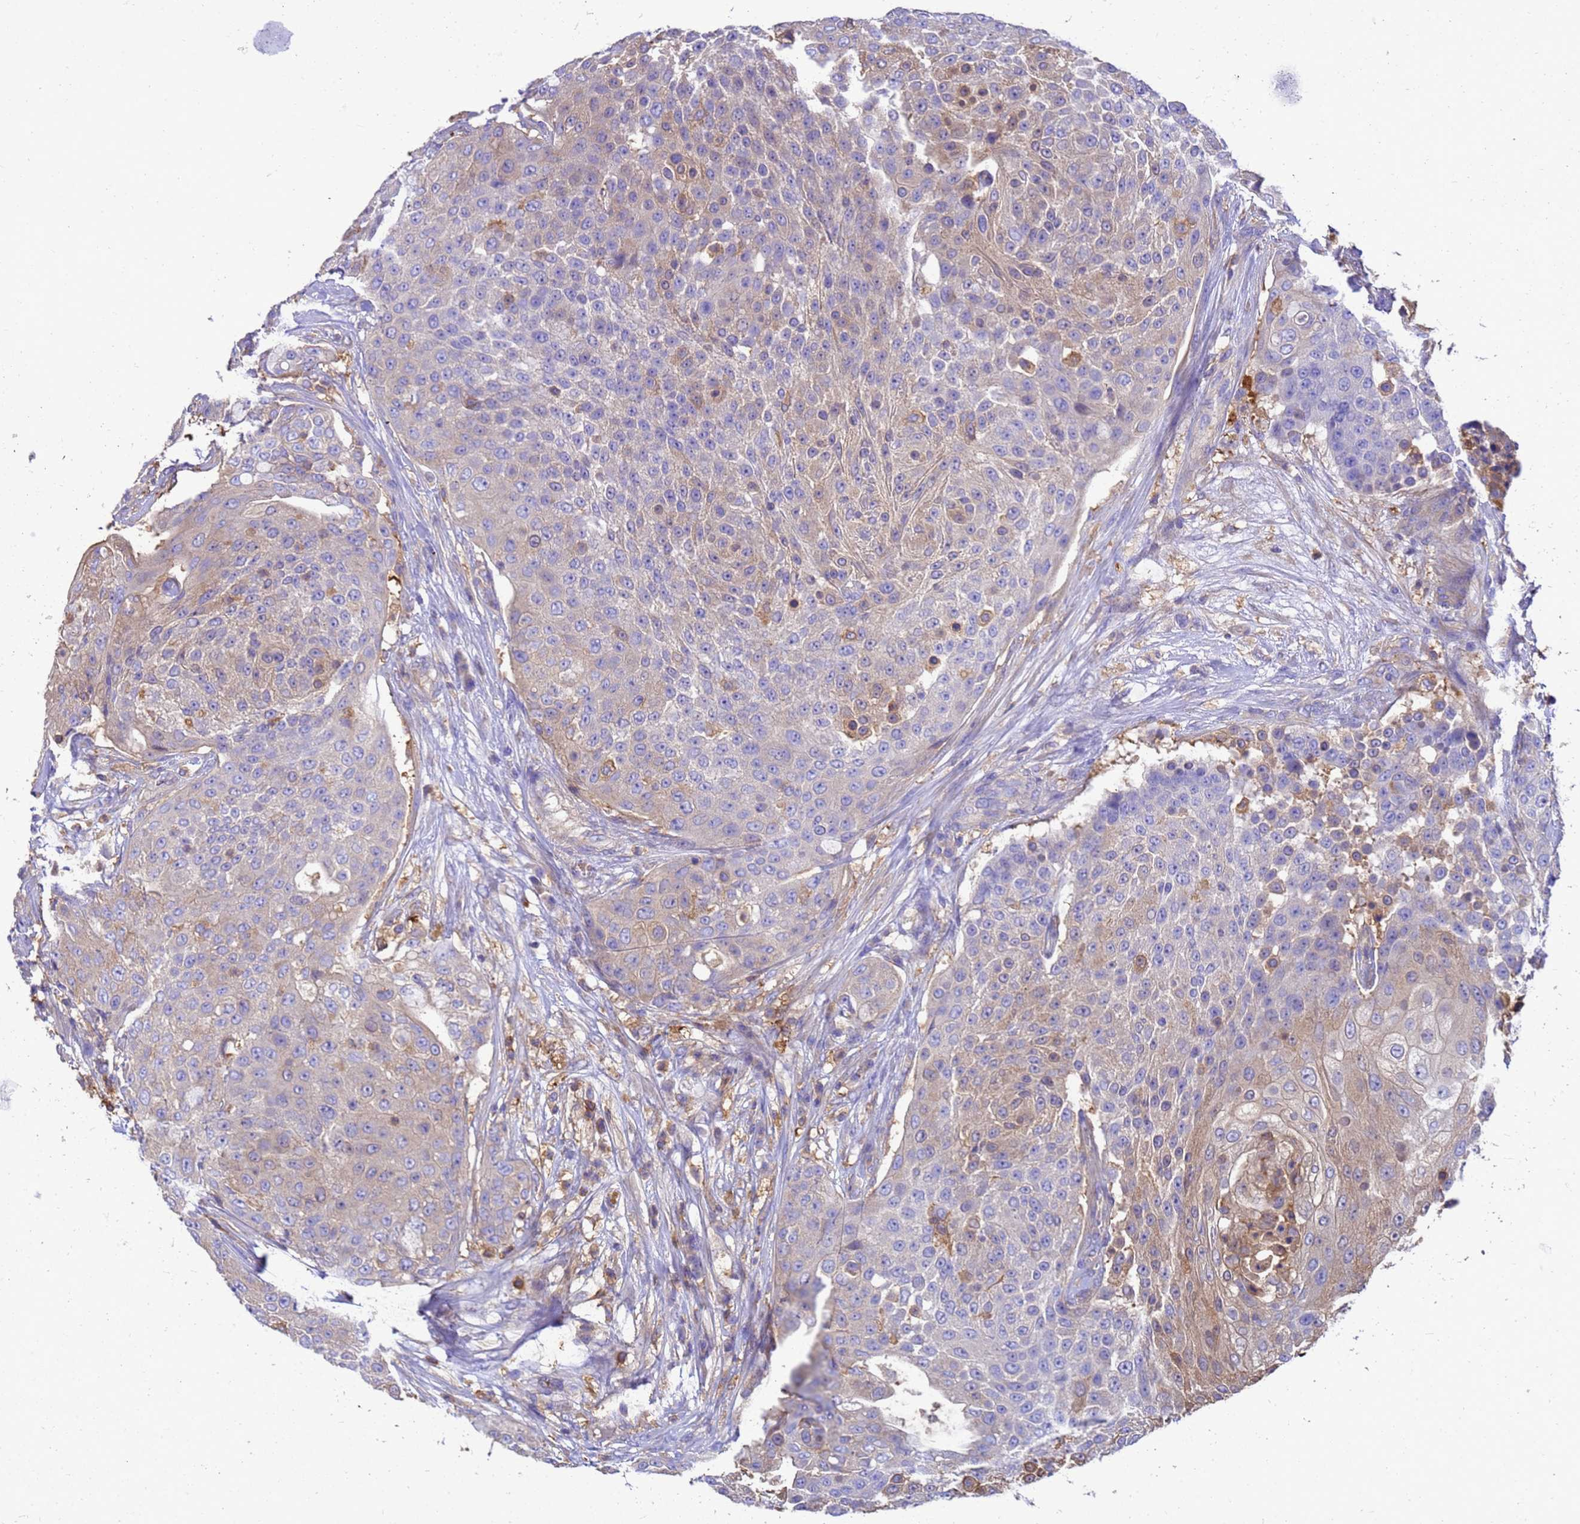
{"staining": {"intensity": "weak", "quantity": "<25%", "location": "cytoplasmic/membranous"}, "tissue": "urothelial cancer", "cell_type": "Tumor cells", "image_type": "cancer", "snomed": [{"axis": "morphology", "description": "Urothelial carcinoma, High grade"}, {"axis": "topography", "description": "Urinary bladder"}], "caption": "Tumor cells are negative for protein expression in human urothelial carcinoma (high-grade). (DAB (3,3'-diaminobenzidine) immunohistochemistry visualized using brightfield microscopy, high magnification).", "gene": "ZNF235", "patient": {"sex": "female", "age": 63}}